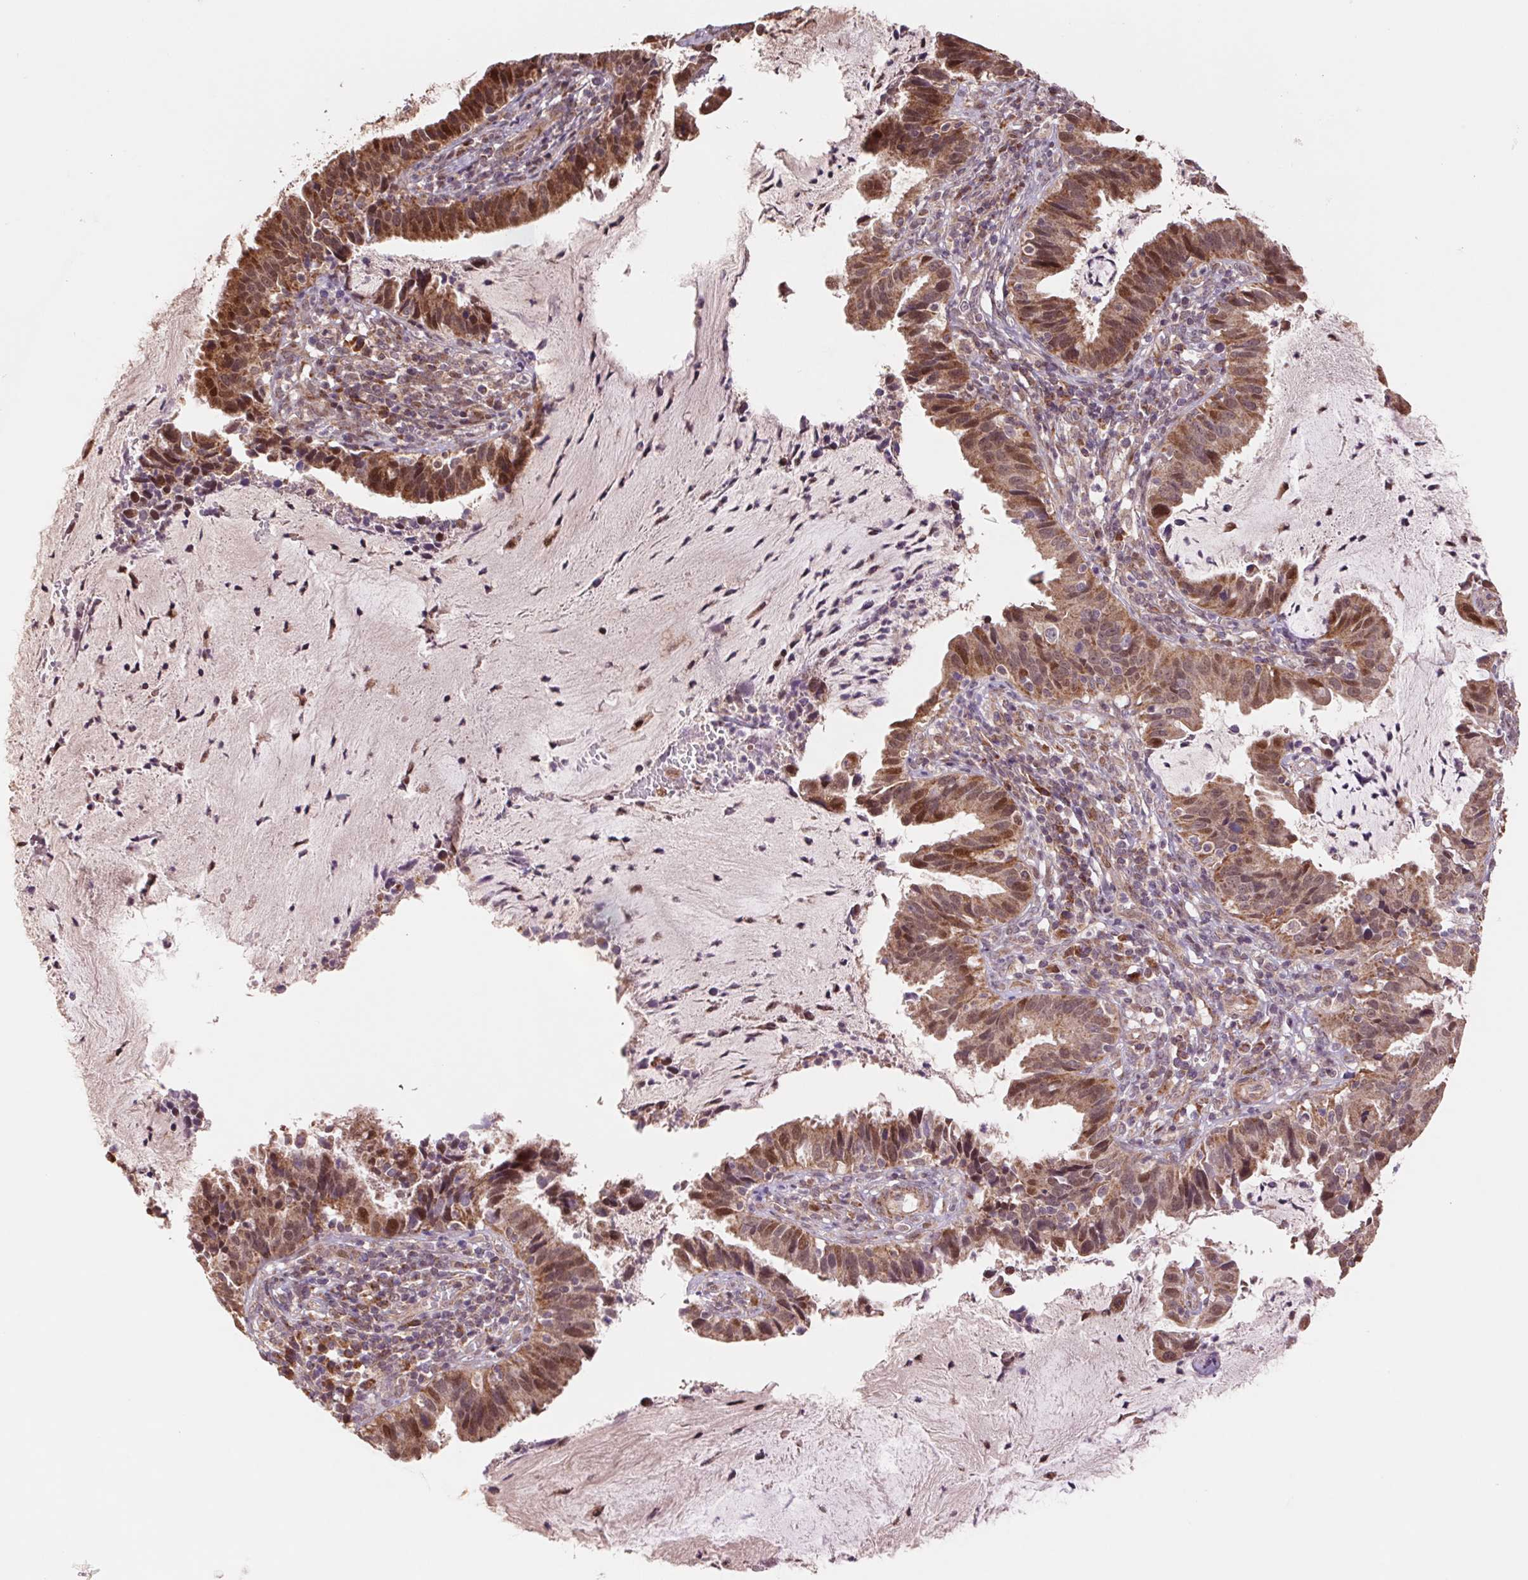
{"staining": {"intensity": "moderate", "quantity": ">75%", "location": "cytoplasmic/membranous,nuclear"}, "tissue": "cervical cancer", "cell_type": "Tumor cells", "image_type": "cancer", "snomed": [{"axis": "morphology", "description": "Adenocarcinoma, NOS"}, {"axis": "topography", "description": "Cervix"}], "caption": "Immunohistochemical staining of human cervical cancer (adenocarcinoma) shows medium levels of moderate cytoplasmic/membranous and nuclear protein staining in about >75% of tumor cells.", "gene": "PDHA1", "patient": {"sex": "female", "age": 34}}